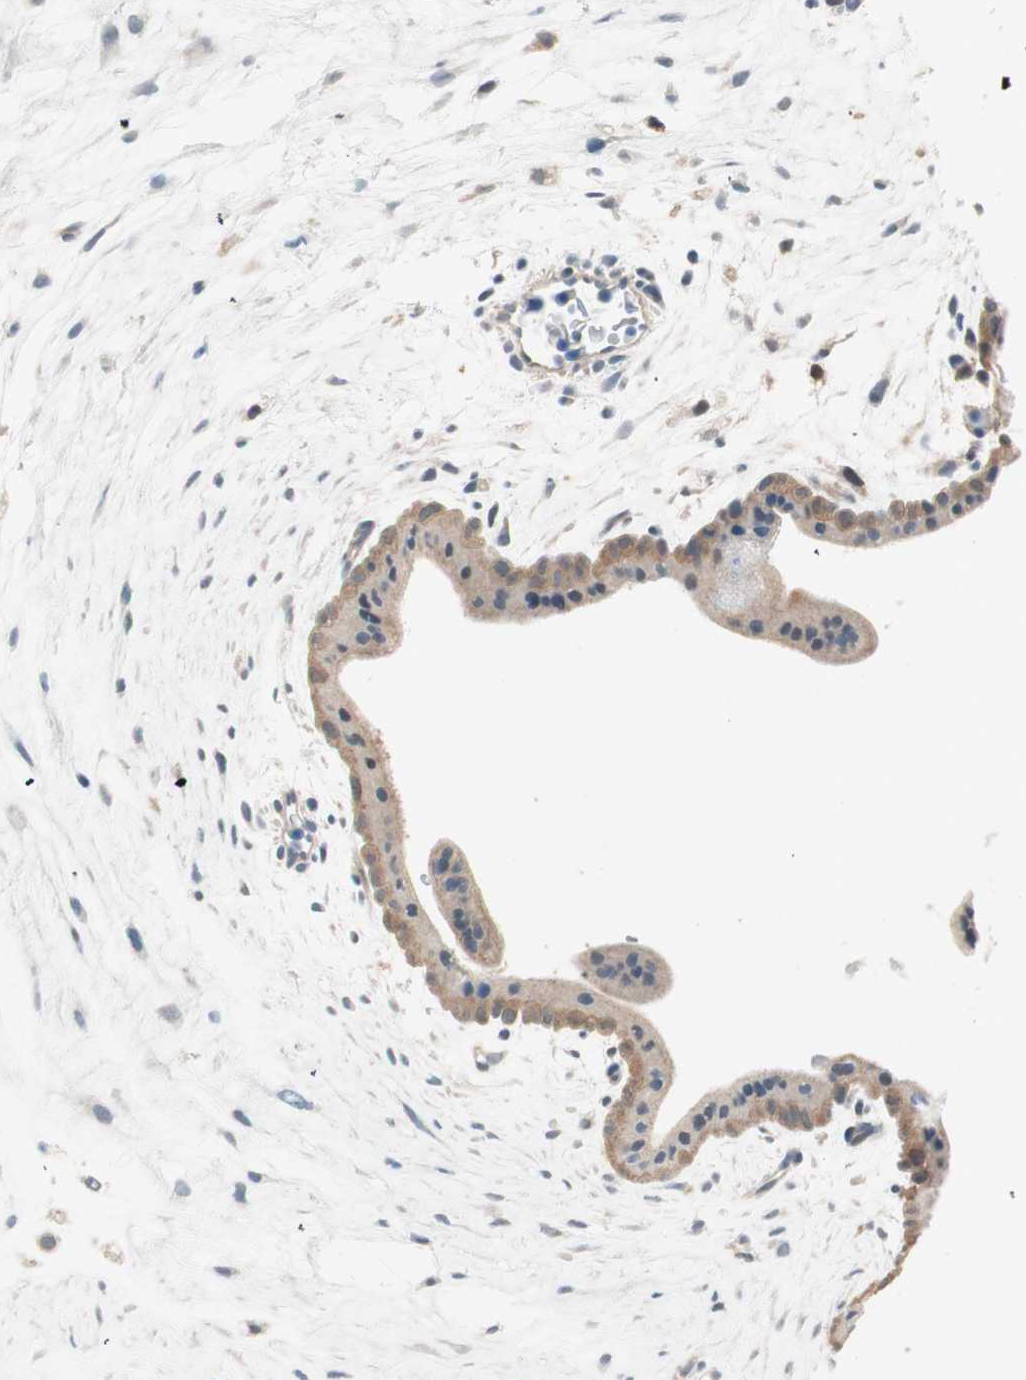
{"staining": {"intensity": "weak", "quantity": "25%-75%", "location": "cytoplasmic/membranous"}, "tissue": "placenta", "cell_type": "Decidual cells", "image_type": "normal", "snomed": [{"axis": "morphology", "description": "Normal tissue, NOS"}, {"axis": "topography", "description": "Placenta"}], "caption": "Protein analysis of unremarkable placenta exhibits weak cytoplasmic/membranous staining in about 25%-75% of decidual cells. (brown staining indicates protein expression, while blue staining denotes nuclei).", "gene": "SERPINB5", "patient": {"sex": "female", "age": 35}}